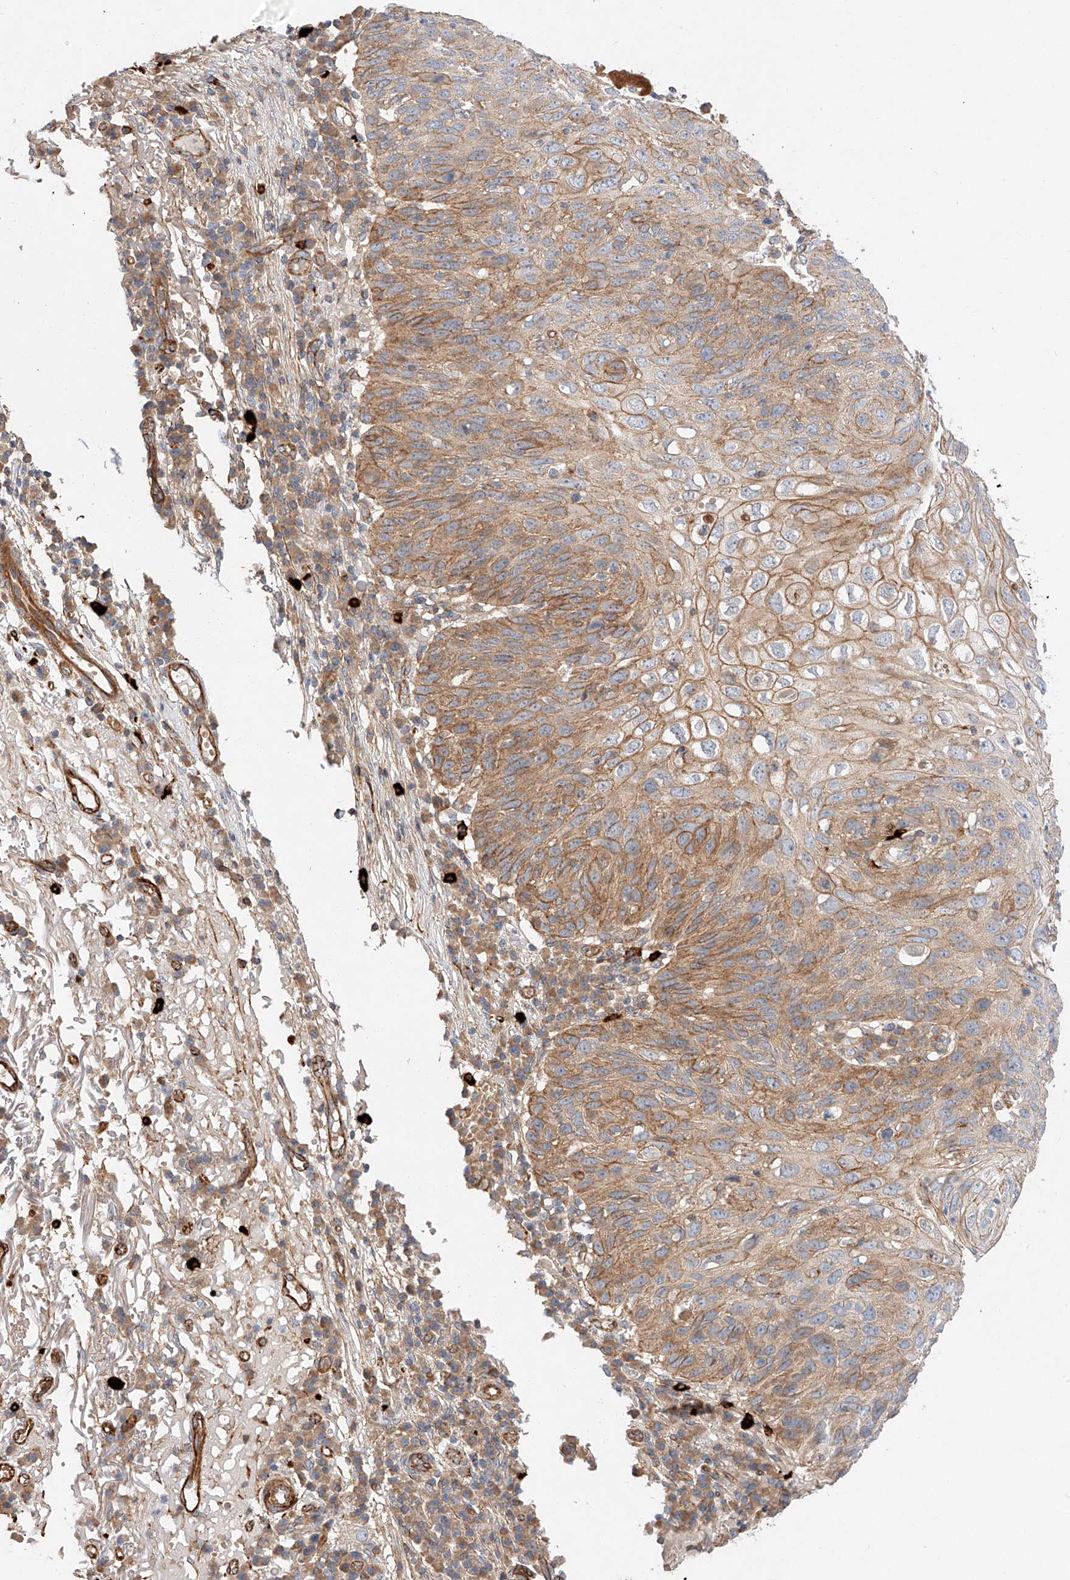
{"staining": {"intensity": "moderate", "quantity": ">75%", "location": "cytoplasmic/membranous"}, "tissue": "skin cancer", "cell_type": "Tumor cells", "image_type": "cancer", "snomed": [{"axis": "morphology", "description": "Squamous cell carcinoma, NOS"}, {"axis": "topography", "description": "Skin"}], "caption": "Squamous cell carcinoma (skin) stained for a protein (brown) reveals moderate cytoplasmic/membranous positive staining in approximately >75% of tumor cells.", "gene": "MINDY4", "patient": {"sex": "female", "age": 90}}